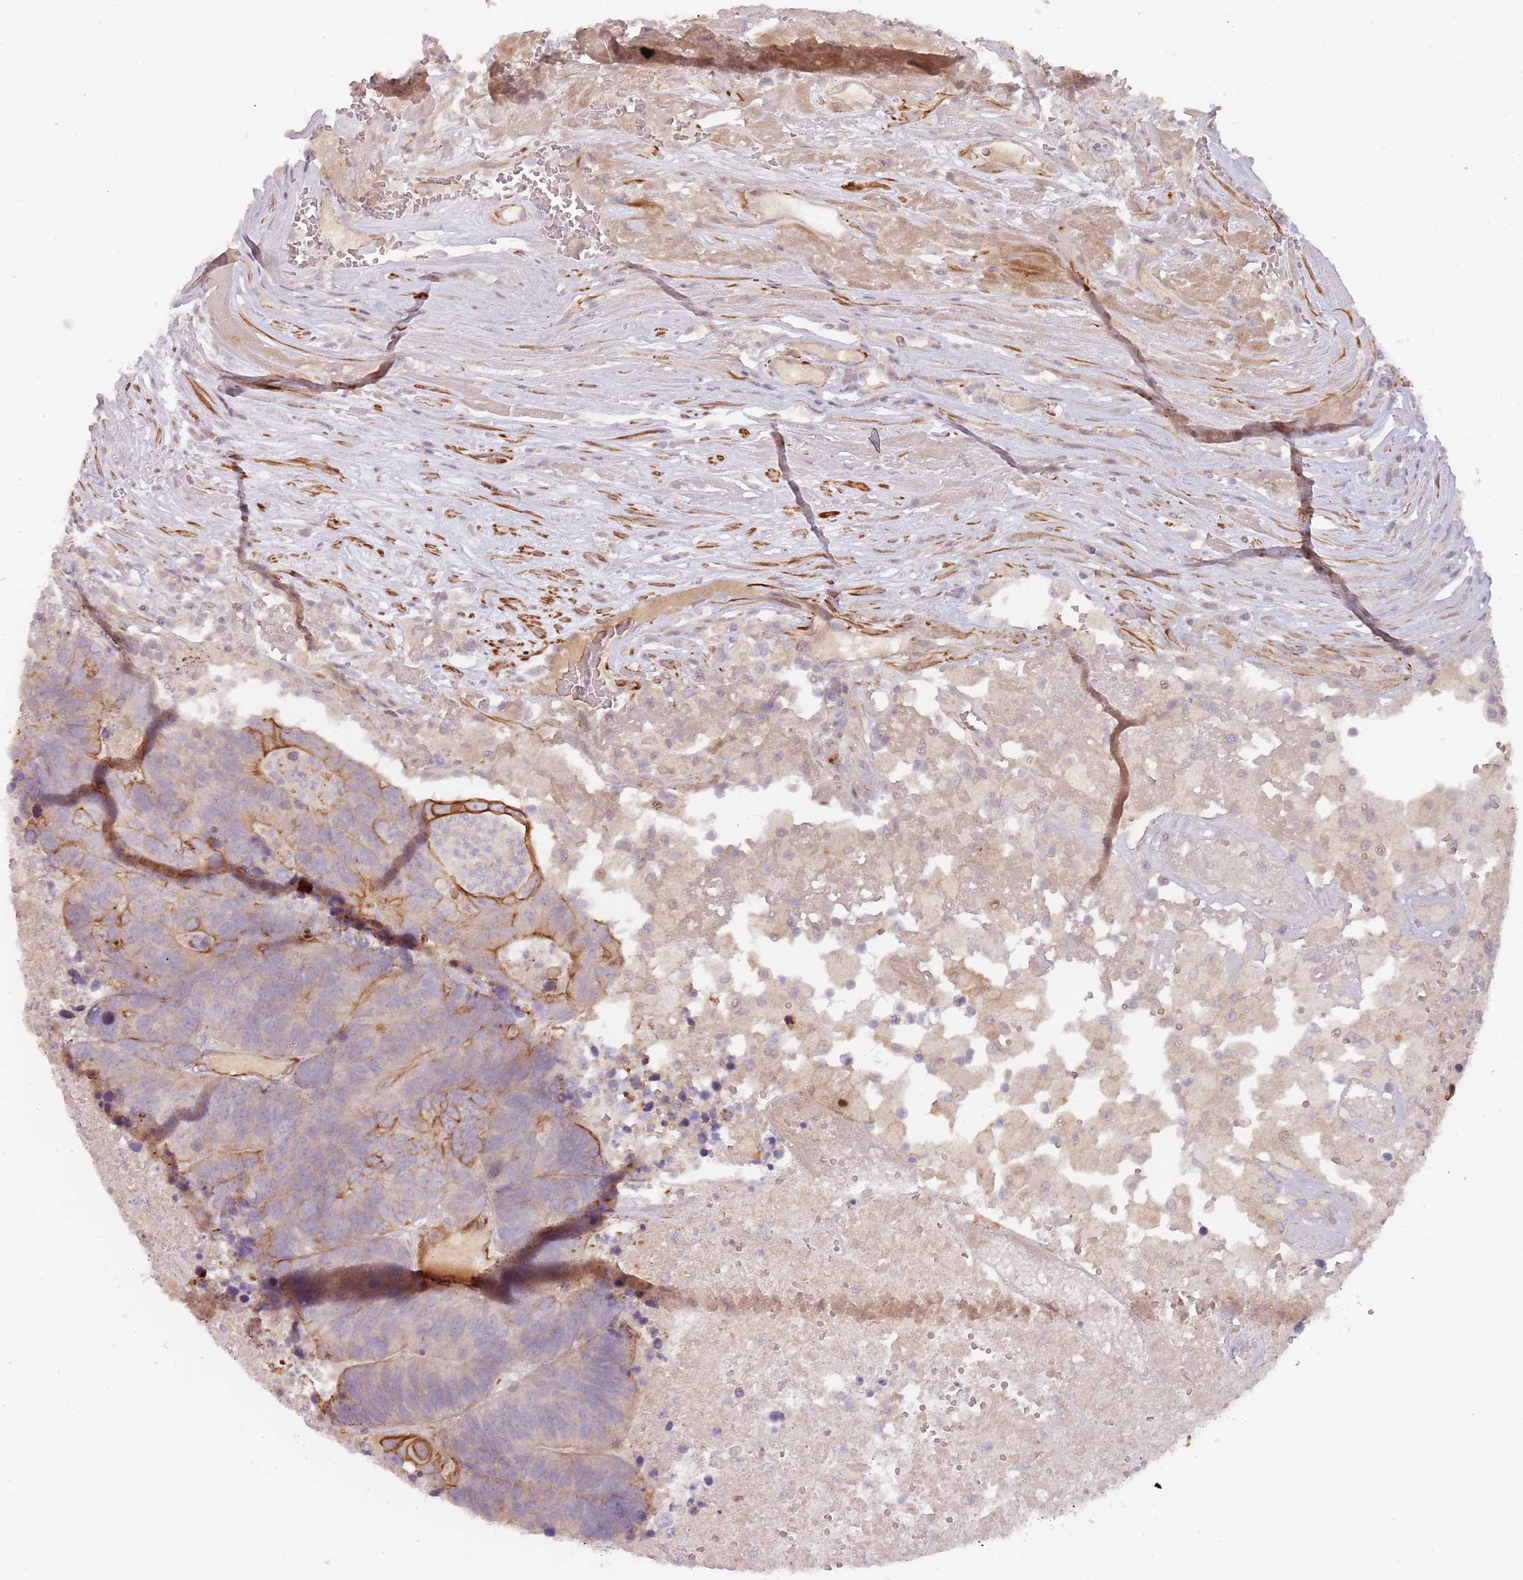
{"staining": {"intensity": "strong", "quantity": "<25%", "location": "cytoplasmic/membranous"}, "tissue": "colorectal cancer", "cell_type": "Tumor cells", "image_type": "cancer", "snomed": [{"axis": "morphology", "description": "Adenocarcinoma, NOS"}, {"axis": "topography", "description": "Colon"}], "caption": "Strong cytoplasmic/membranous positivity is seen in approximately <25% of tumor cells in colorectal cancer. The protein of interest is stained brown, and the nuclei are stained in blue (DAB (3,3'-diaminobenzidine) IHC with brightfield microscopy, high magnification).", "gene": "RPS6KA2", "patient": {"sex": "female", "age": 48}}